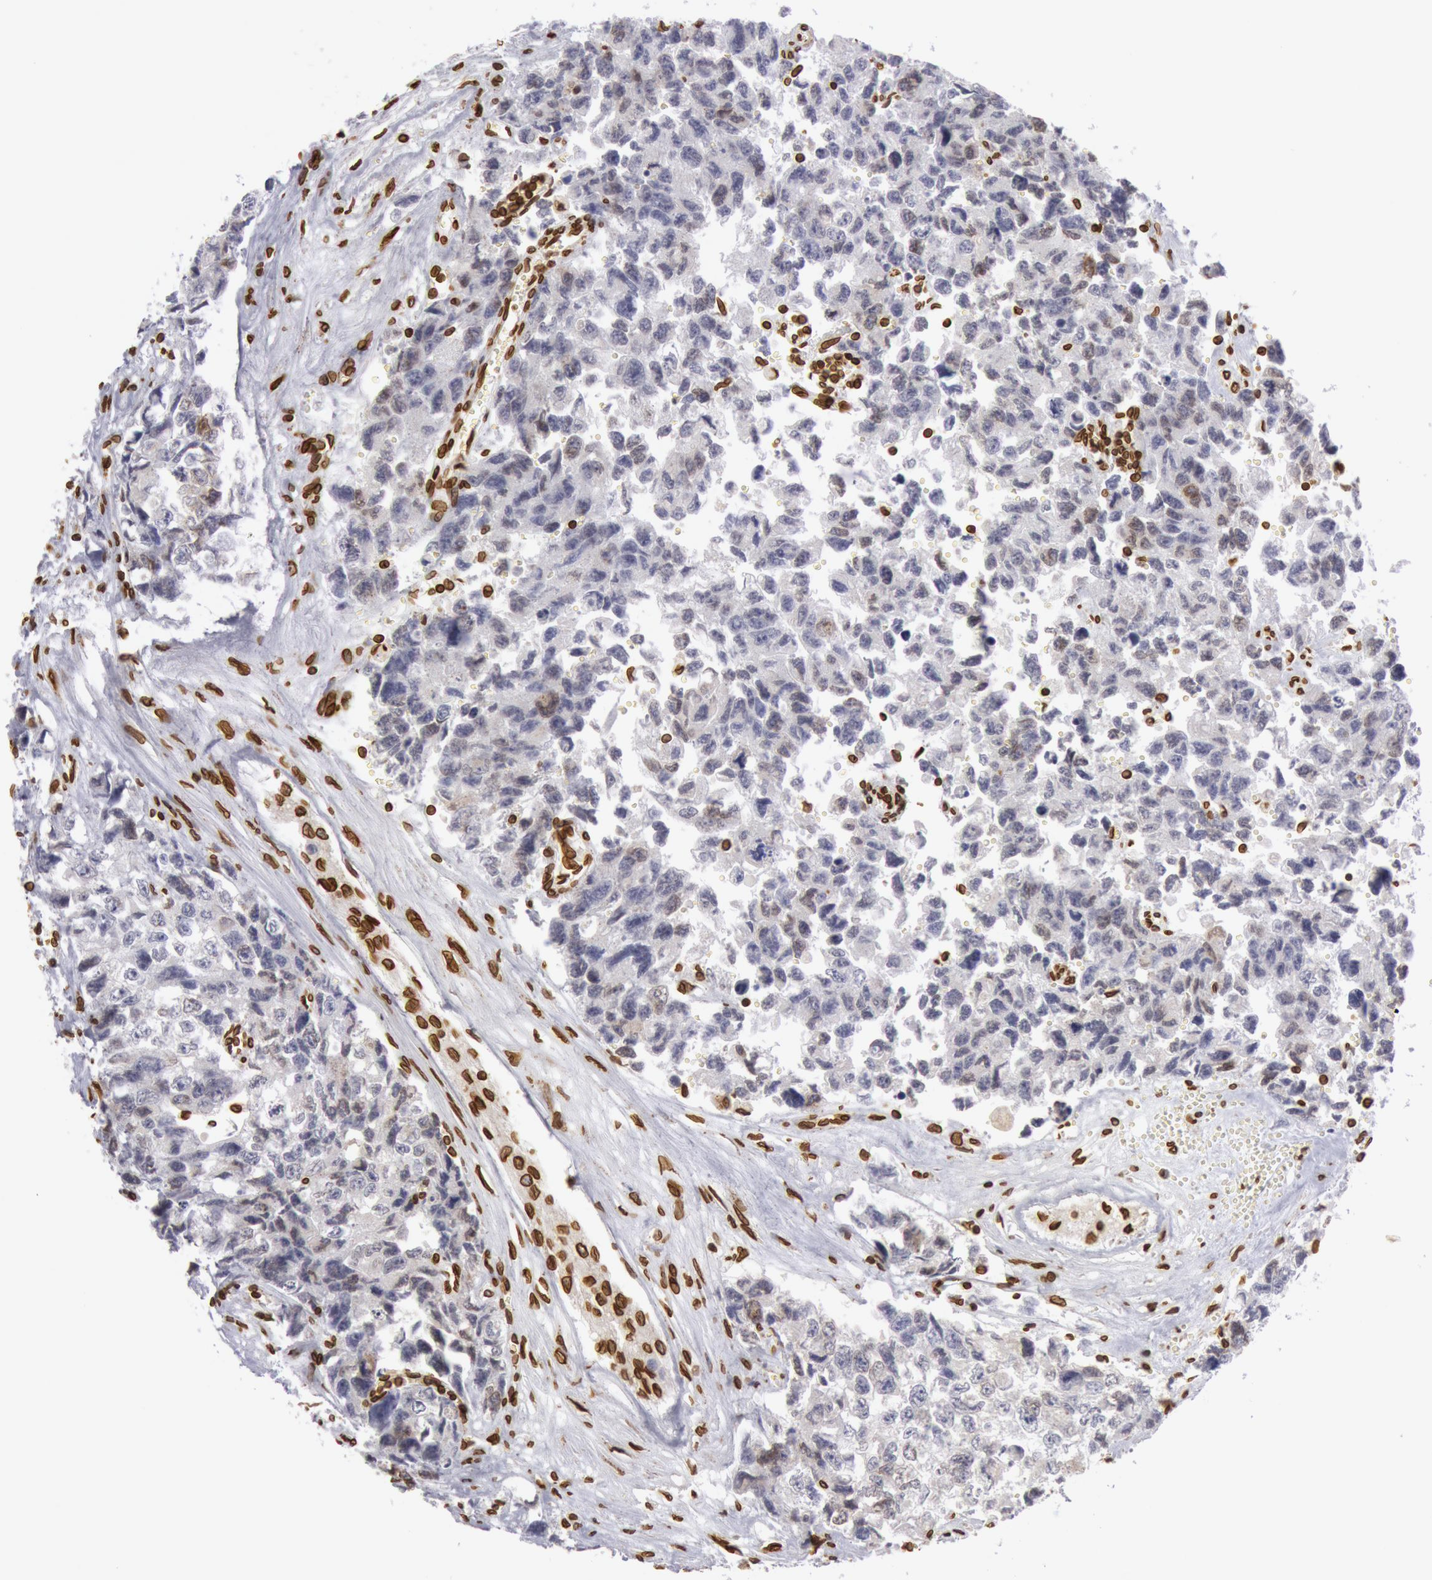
{"staining": {"intensity": "weak", "quantity": "<25%", "location": "cytoplasmic/membranous"}, "tissue": "testis cancer", "cell_type": "Tumor cells", "image_type": "cancer", "snomed": [{"axis": "morphology", "description": "Carcinoma, Embryonal, NOS"}, {"axis": "topography", "description": "Testis"}], "caption": "Histopathology image shows no significant protein staining in tumor cells of testis cancer. Brightfield microscopy of IHC stained with DAB (3,3'-diaminobenzidine) (brown) and hematoxylin (blue), captured at high magnification.", "gene": "SUN2", "patient": {"sex": "male", "age": 31}}